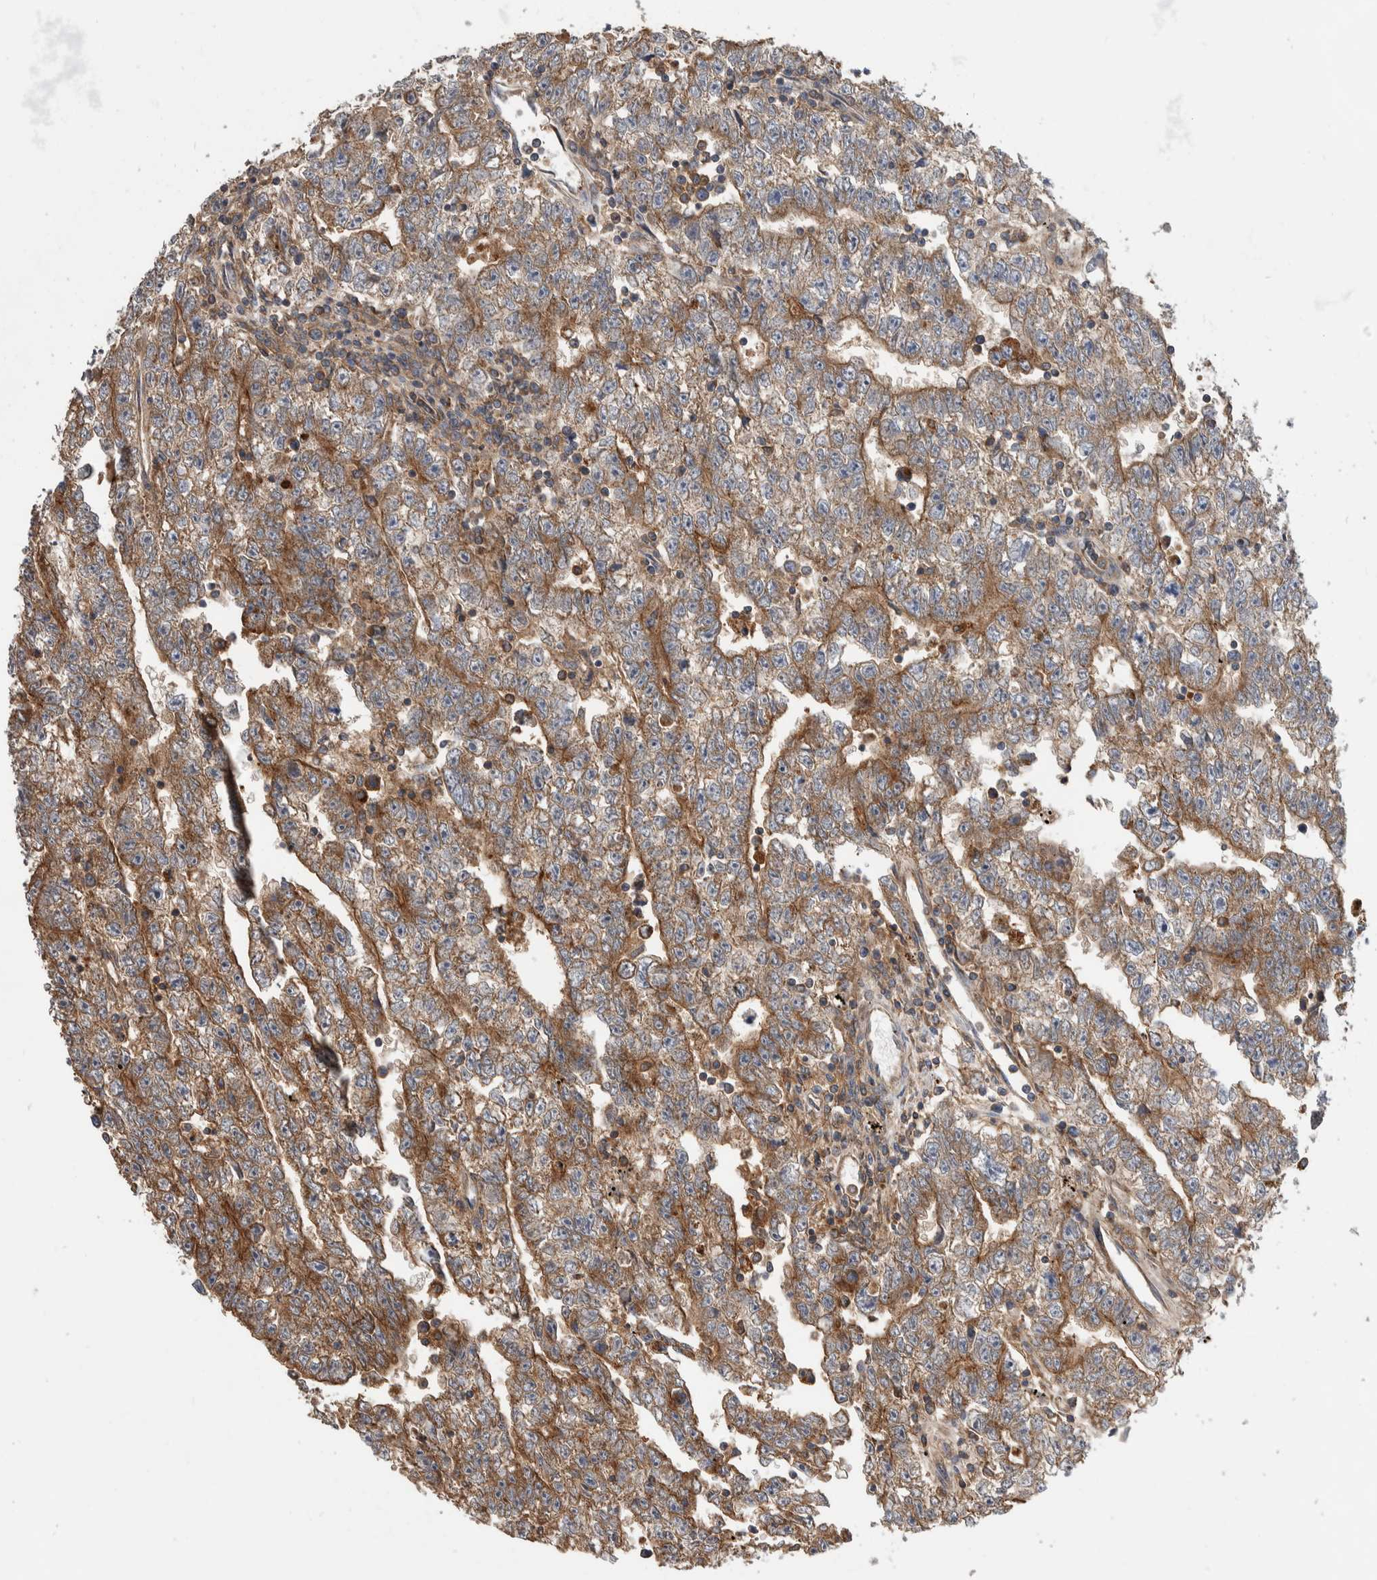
{"staining": {"intensity": "weak", "quantity": "25%-75%", "location": "cytoplasmic/membranous"}, "tissue": "testis cancer", "cell_type": "Tumor cells", "image_type": "cancer", "snomed": [{"axis": "morphology", "description": "Carcinoma, Embryonal, NOS"}, {"axis": "topography", "description": "Testis"}], "caption": "Protein staining reveals weak cytoplasmic/membranous positivity in approximately 25%-75% of tumor cells in testis cancer (embryonal carcinoma). The protein is shown in brown color, while the nuclei are stained blue.", "gene": "SDCBP", "patient": {"sex": "male", "age": 25}}